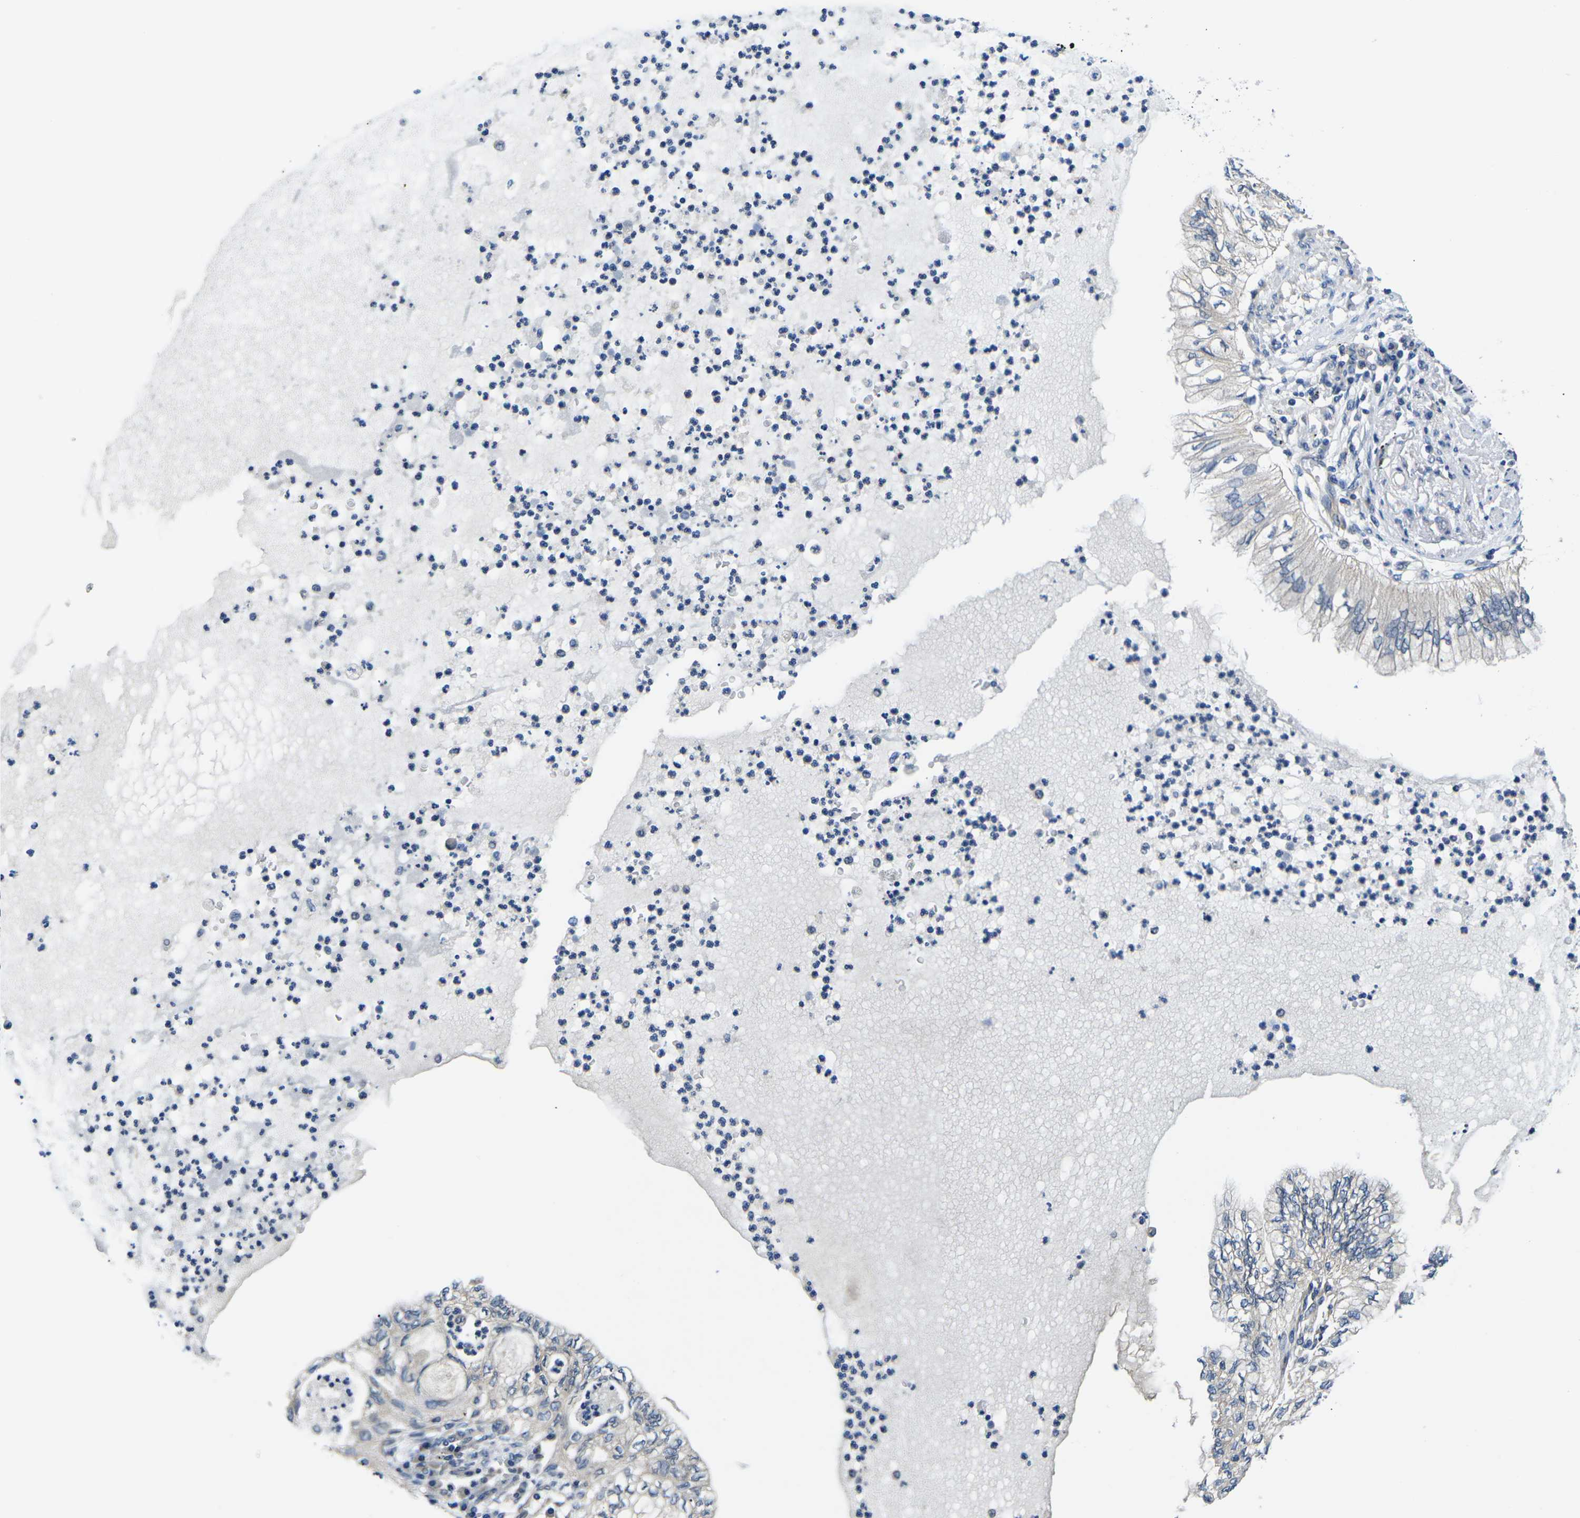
{"staining": {"intensity": "negative", "quantity": "none", "location": "none"}, "tissue": "lung cancer", "cell_type": "Tumor cells", "image_type": "cancer", "snomed": [{"axis": "morphology", "description": "Normal tissue, NOS"}, {"axis": "morphology", "description": "Adenocarcinoma, NOS"}, {"axis": "topography", "description": "Bronchus"}, {"axis": "topography", "description": "Lung"}], "caption": "The image shows no staining of tumor cells in adenocarcinoma (lung).", "gene": "GSK3B", "patient": {"sex": "female", "age": 70}}